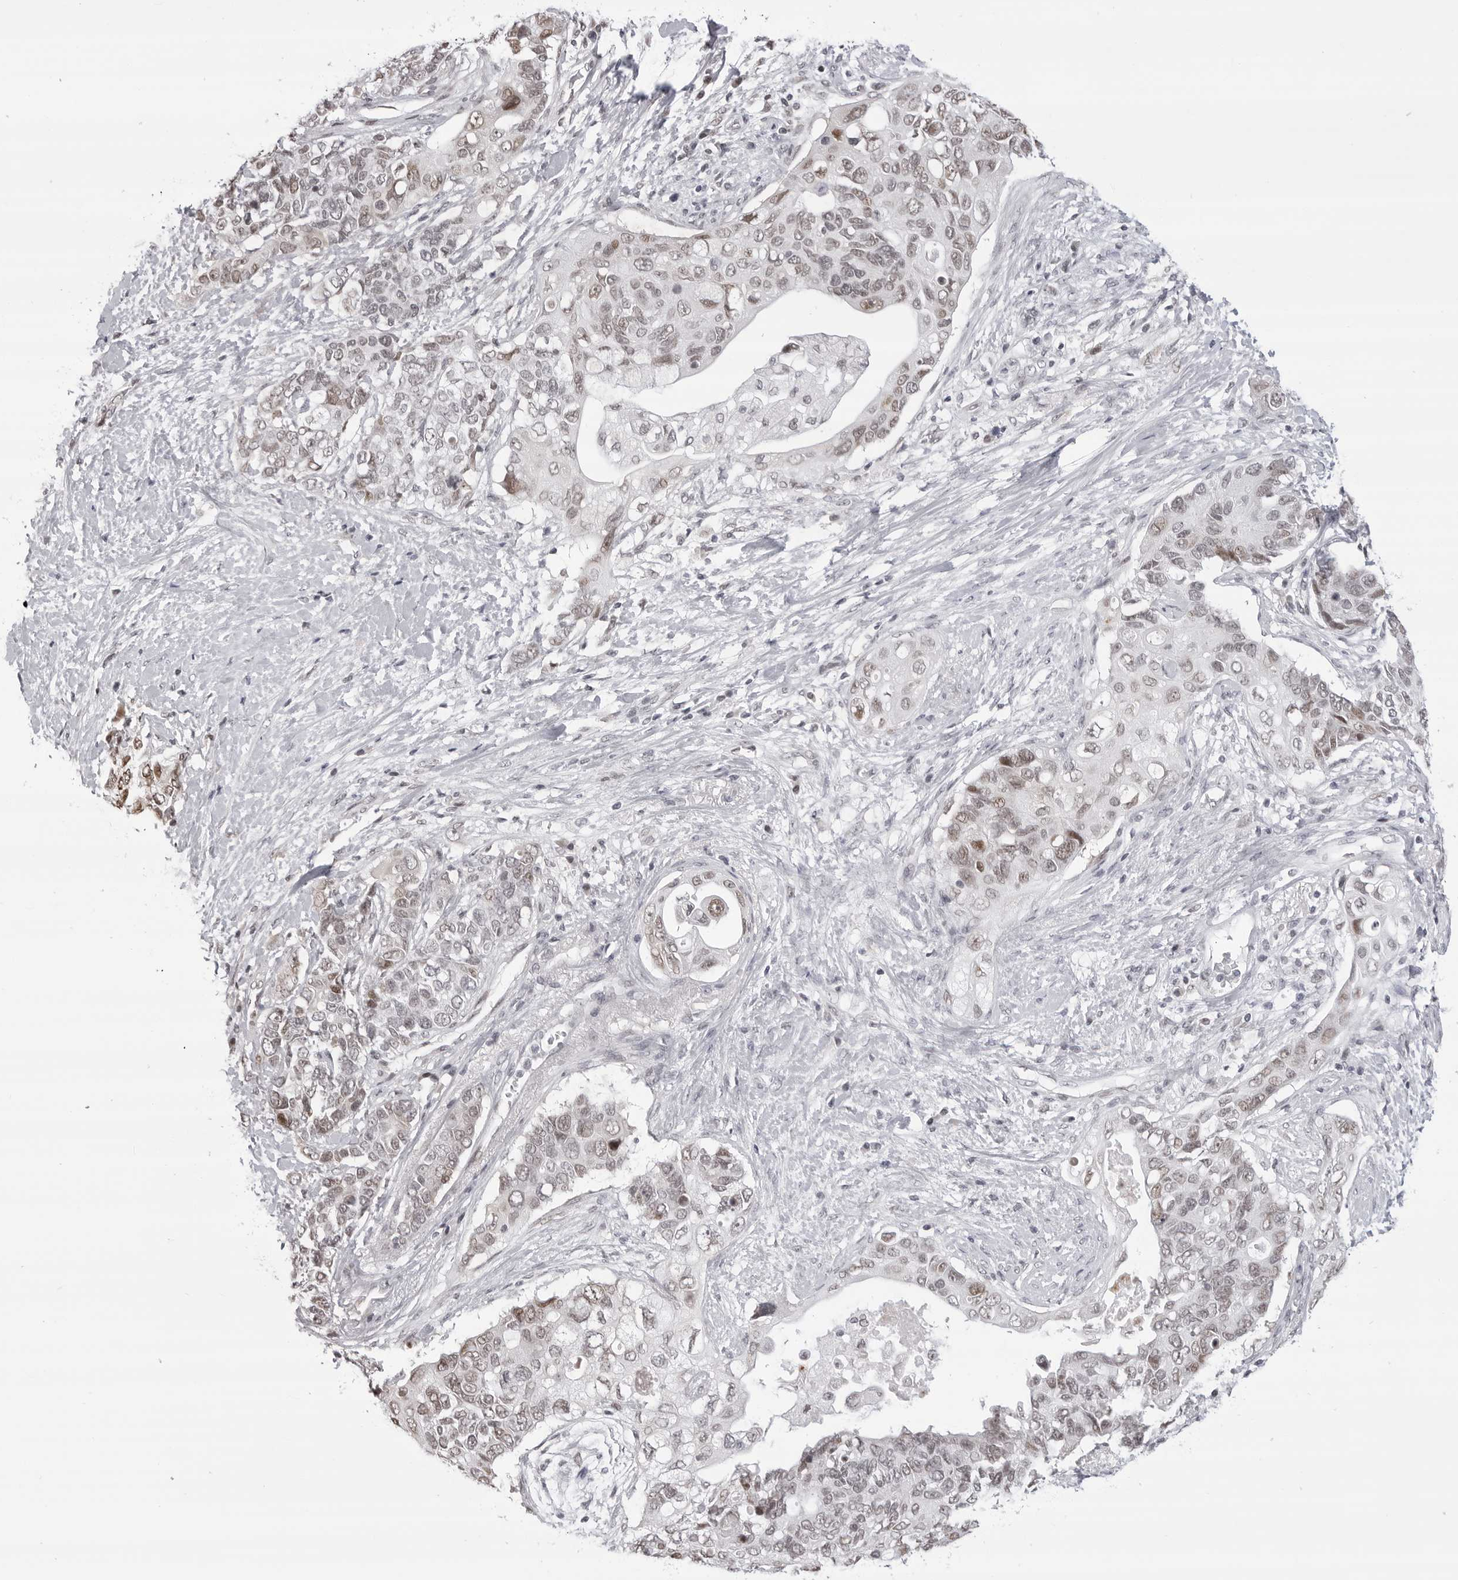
{"staining": {"intensity": "weak", "quantity": ">75%", "location": "nuclear"}, "tissue": "pancreatic cancer", "cell_type": "Tumor cells", "image_type": "cancer", "snomed": [{"axis": "morphology", "description": "Adenocarcinoma, NOS"}, {"axis": "topography", "description": "Pancreas"}], "caption": "The histopathology image reveals staining of pancreatic cancer, revealing weak nuclear protein positivity (brown color) within tumor cells.", "gene": "PHF3", "patient": {"sex": "female", "age": 56}}